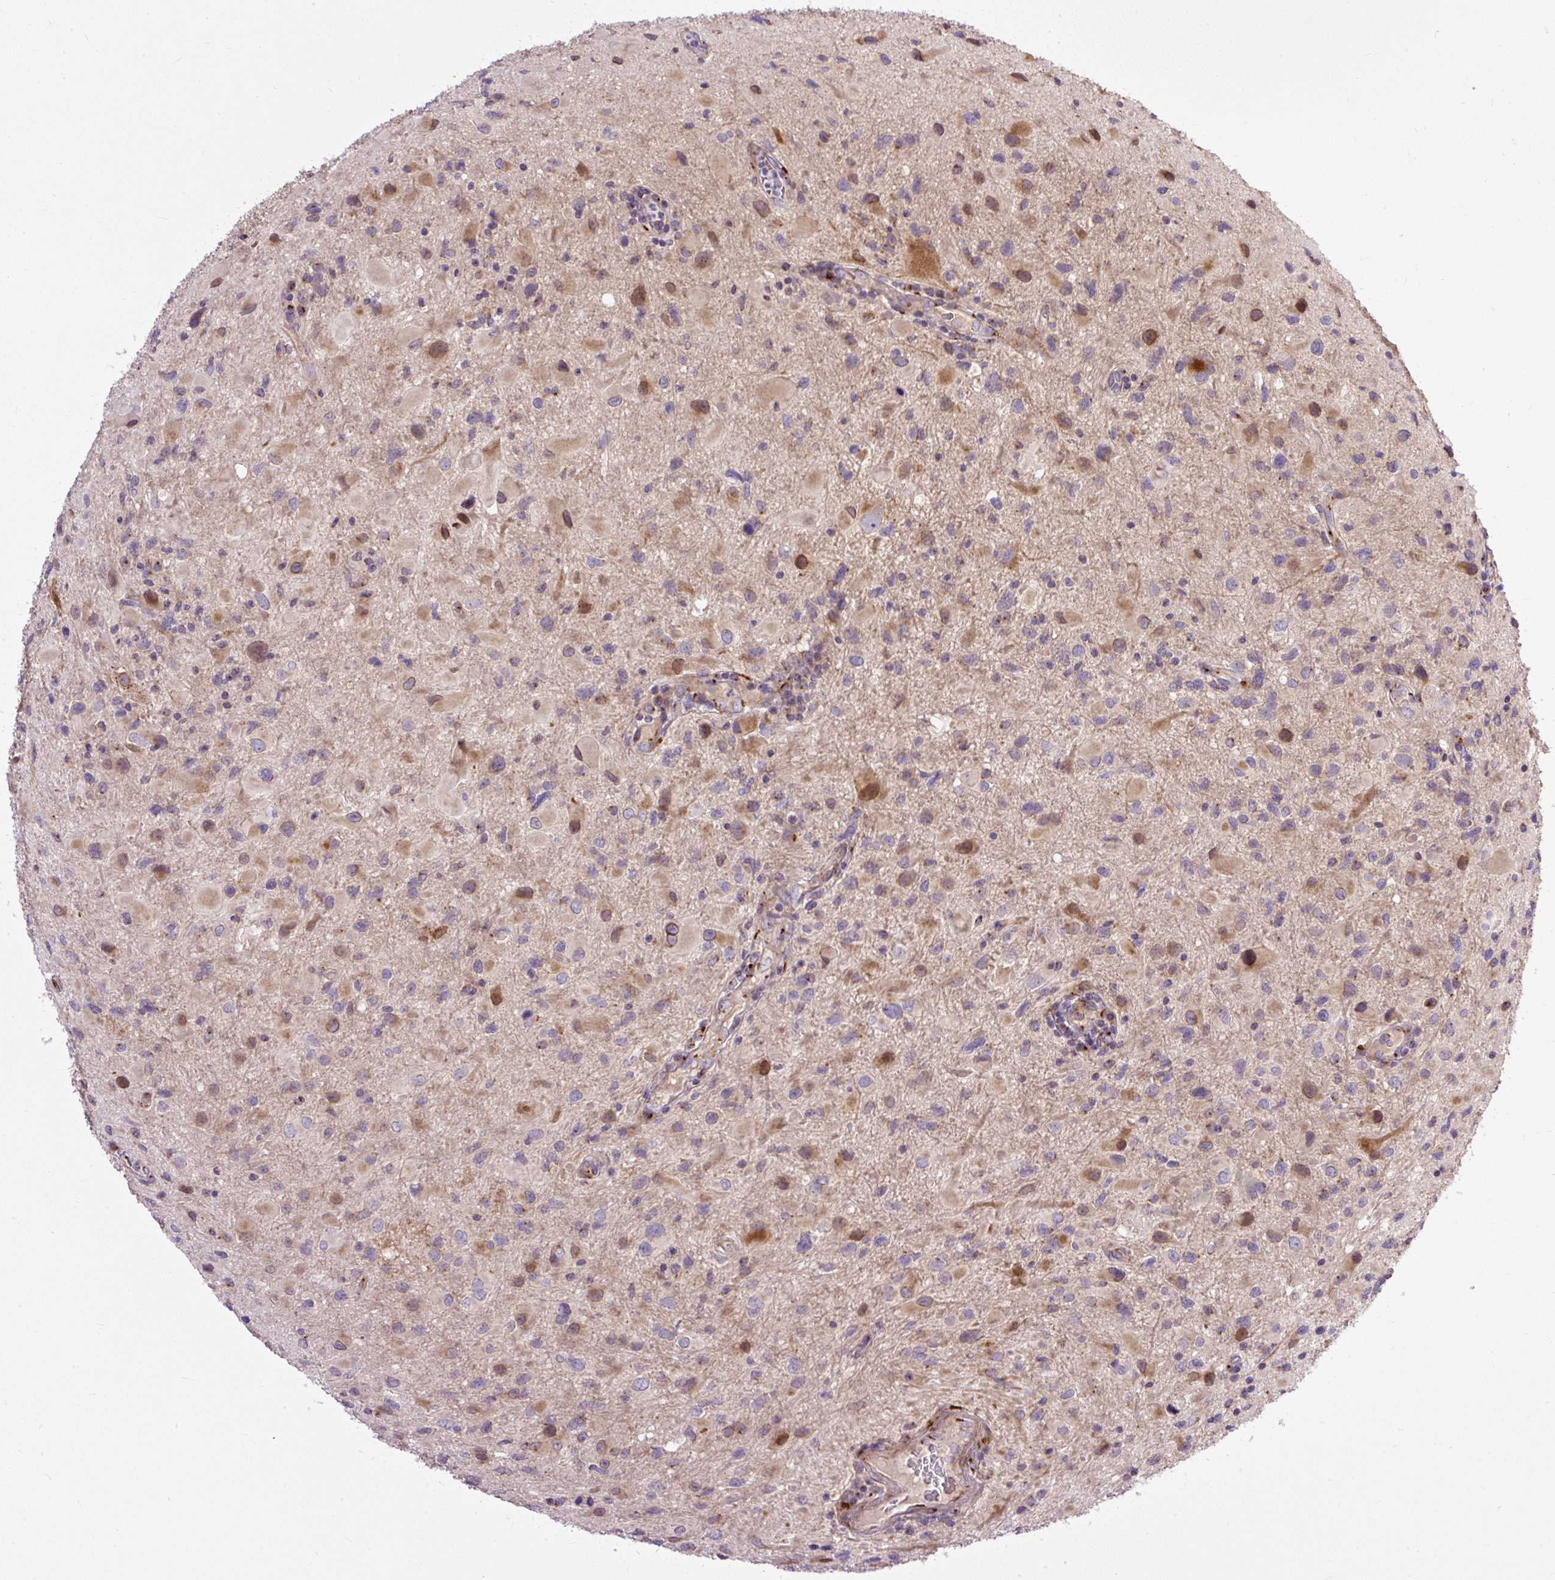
{"staining": {"intensity": "moderate", "quantity": "<25%", "location": "cytoplasmic/membranous,nuclear"}, "tissue": "glioma", "cell_type": "Tumor cells", "image_type": "cancer", "snomed": [{"axis": "morphology", "description": "Glioma, malignant, Low grade"}, {"axis": "topography", "description": "Brain"}], "caption": "Immunohistochemistry of glioma reveals low levels of moderate cytoplasmic/membranous and nuclear staining in approximately <25% of tumor cells.", "gene": "MSMP", "patient": {"sex": "female", "age": 32}}